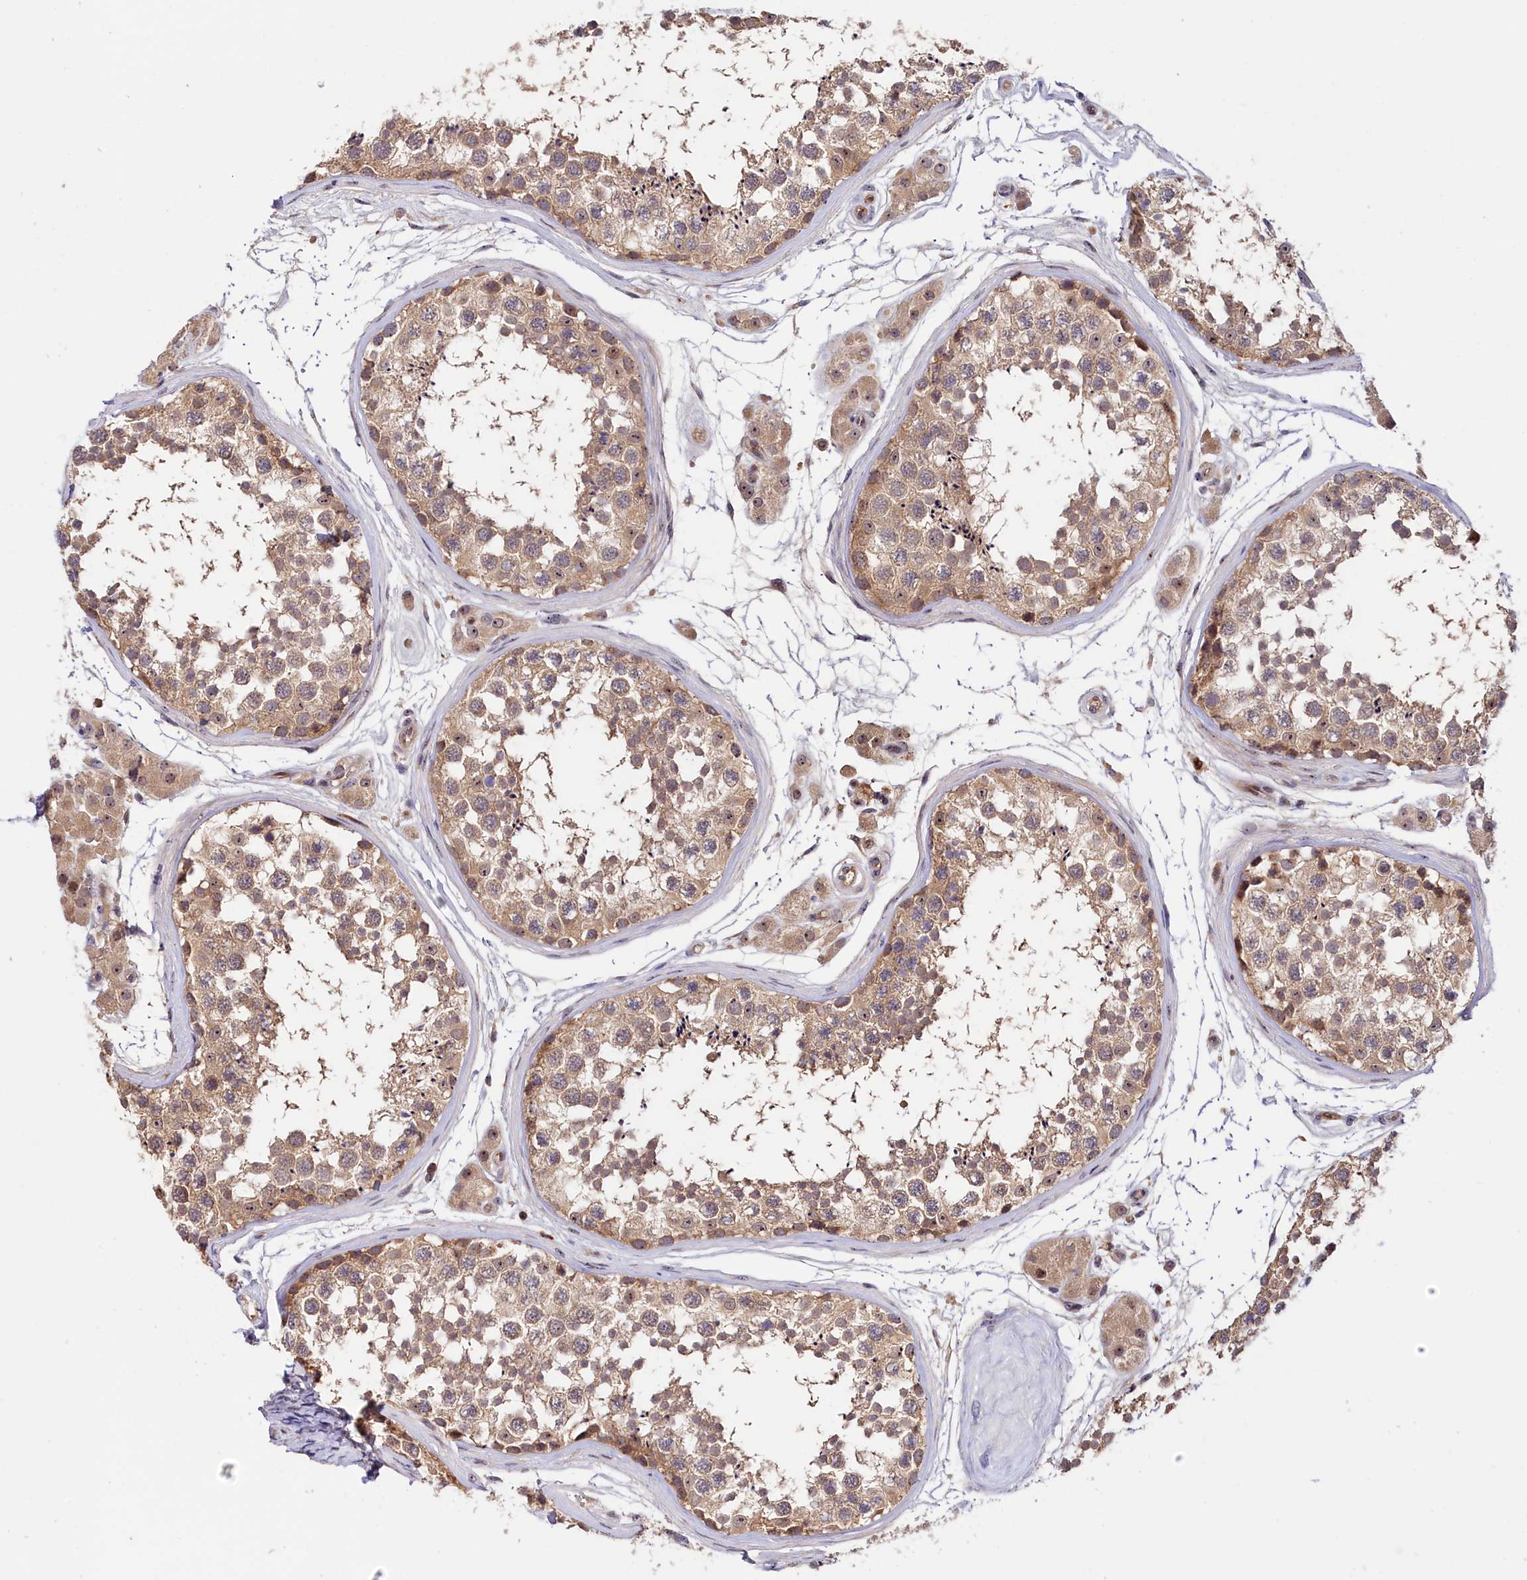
{"staining": {"intensity": "moderate", "quantity": ">75%", "location": "cytoplasmic/membranous,nuclear"}, "tissue": "testis", "cell_type": "Cells in seminiferous ducts", "image_type": "normal", "snomed": [{"axis": "morphology", "description": "Normal tissue, NOS"}, {"axis": "topography", "description": "Testis"}], "caption": "Protein expression by immunohistochemistry (IHC) displays moderate cytoplasmic/membranous,nuclear positivity in about >75% of cells in seminiferous ducts in benign testis. The staining was performed using DAB to visualize the protein expression in brown, while the nuclei were stained in blue with hematoxylin (Magnification: 20x).", "gene": "NEURL4", "patient": {"sex": "male", "age": 56}}